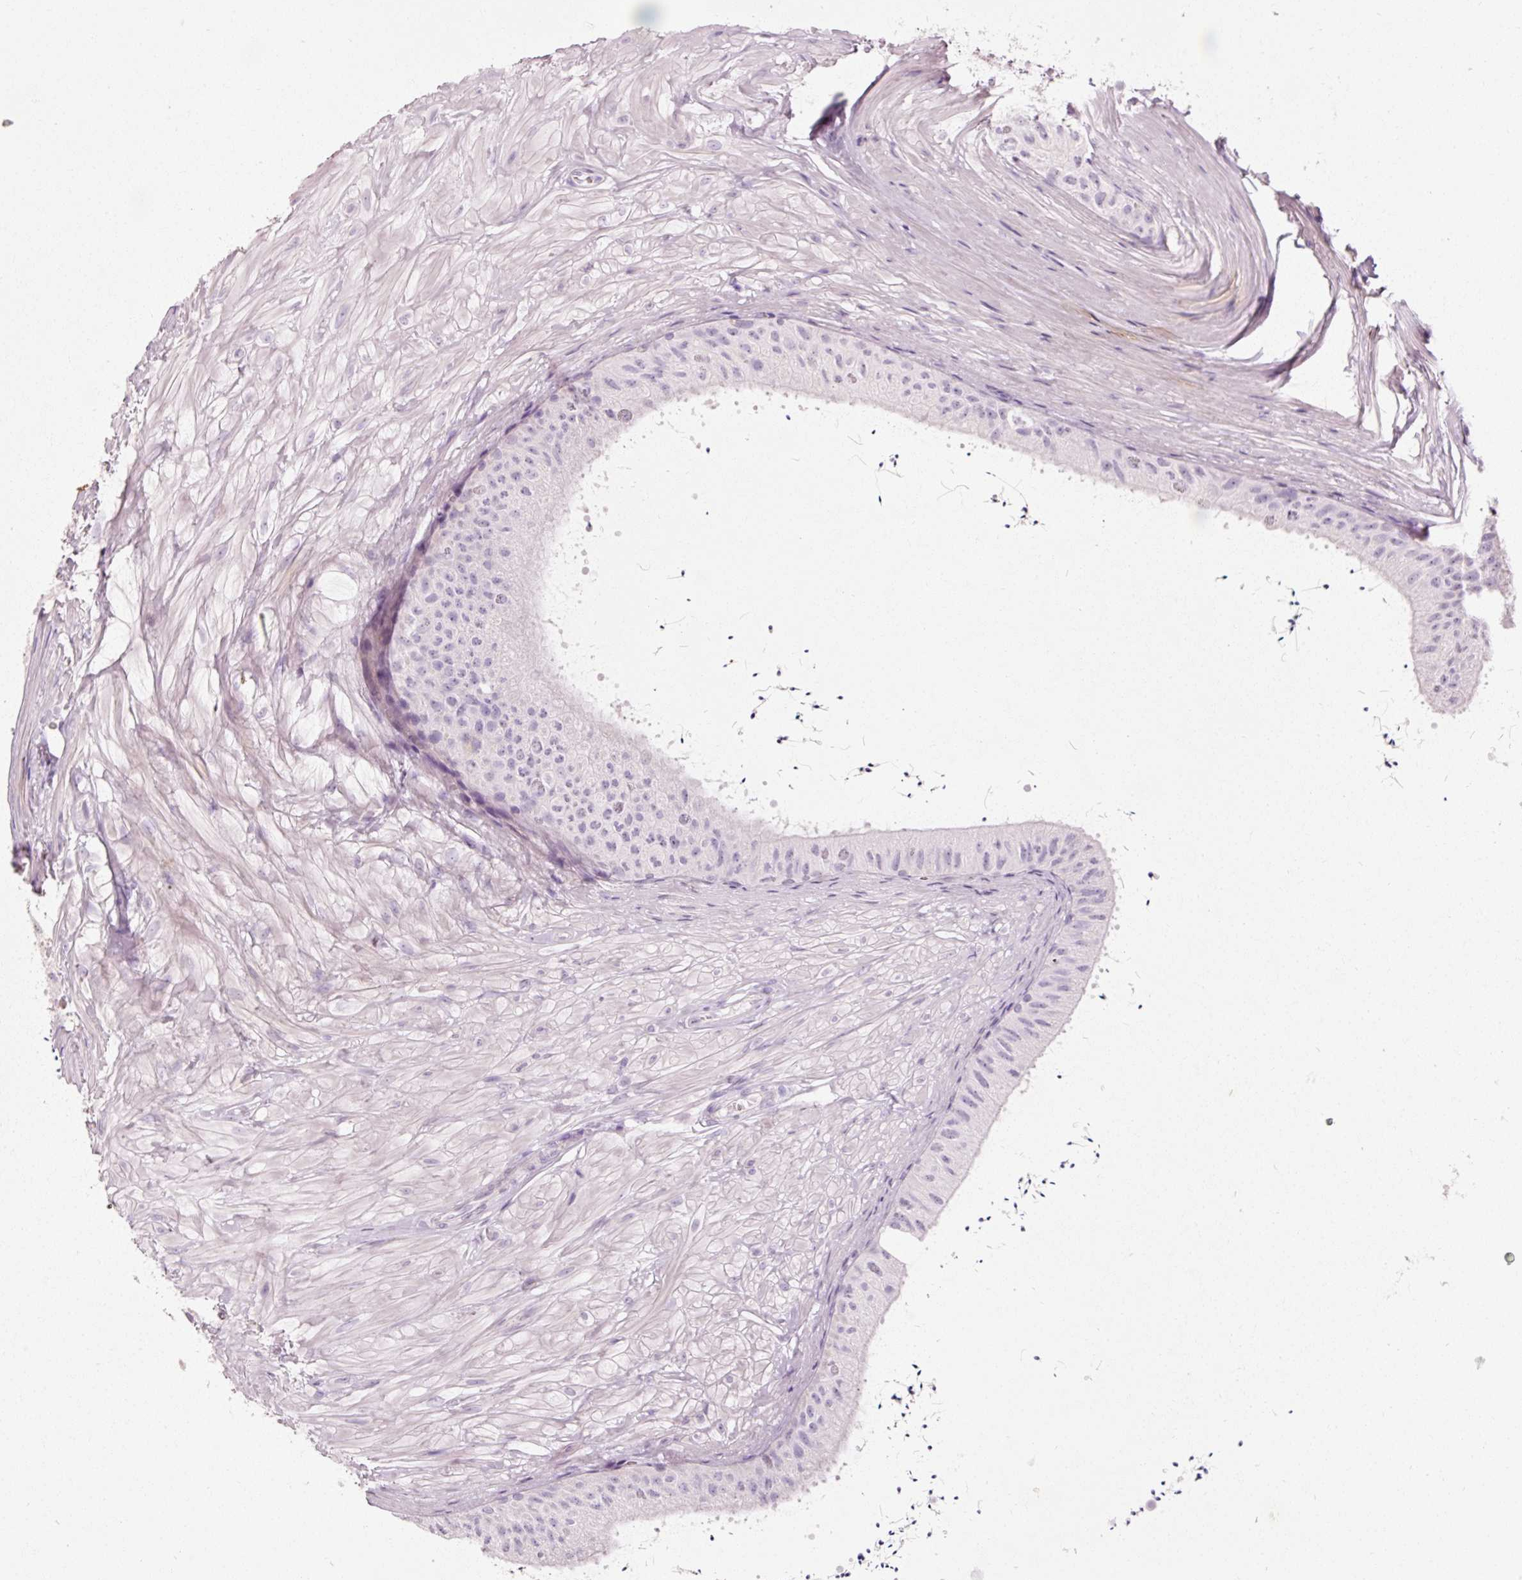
{"staining": {"intensity": "negative", "quantity": "none", "location": "none"}, "tissue": "epididymis", "cell_type": "Glandular cells", "image_type": "normal", "snomed": [{"axis": "morphology", "description": "Normal tissue, NOS"}, {"axis": "topography", "description": "Epididymis"}, {"axis": "topography", "description": "Peripheral nerve tissue"}], "caption": "Immunohistochemistry (IHC) of benign human epididymis exhibits no staining in glandular cells. Brightfield microscopy of IHC stained with DAB (3,3'-diaminobenzidine) (brown) and hematoxylin (blue), captured at high magnification.", "gene": "MUC5AC", "patient": {"sex": "male", "age": 32}}